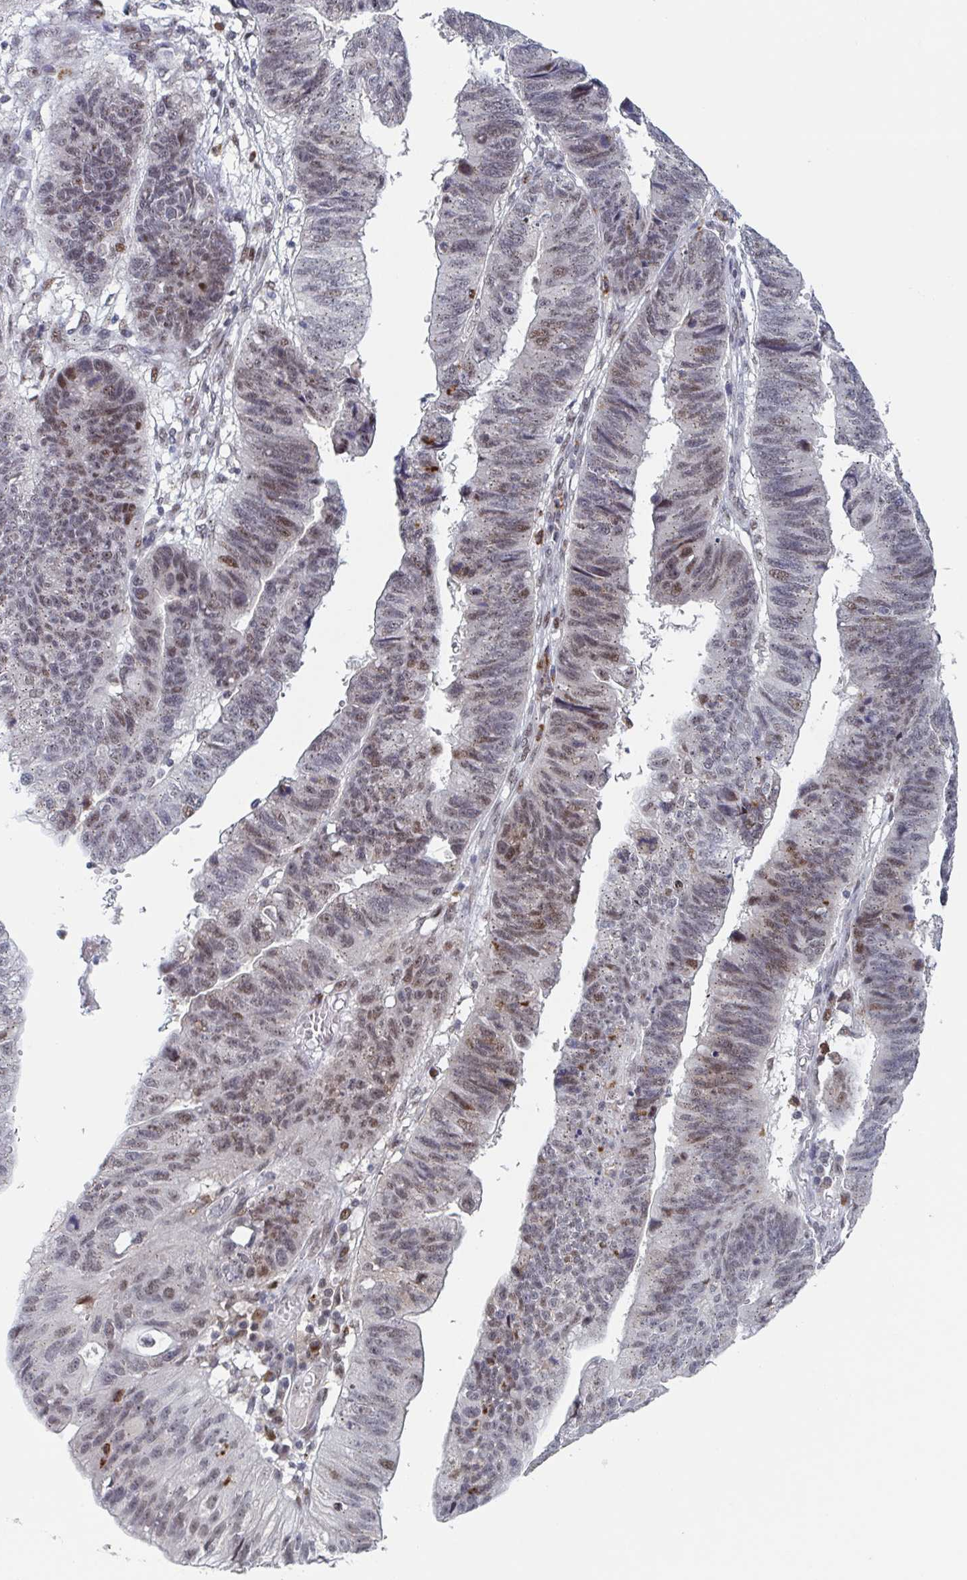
{"staining": {"intensity": "moderate", "quantity": "25%-75%", "location": "nuclear"}, "tissue": "stomach cancer", "cell_type": "Tumor cells", "image_type": "cancer", "snomed": [{"axis": "morphology", "description": "Adenocarcinoma, NOS"}, {"axis": "topography", "description": "Stomach"}], "caption": "Immunohistochemical staining of stomach cancer shows medium levels of moderate nuclear protein staining in approximately 25%-75% of tumor cells.", "gene": "RNF212", "patient": {"sex": "male", "age": 59}}